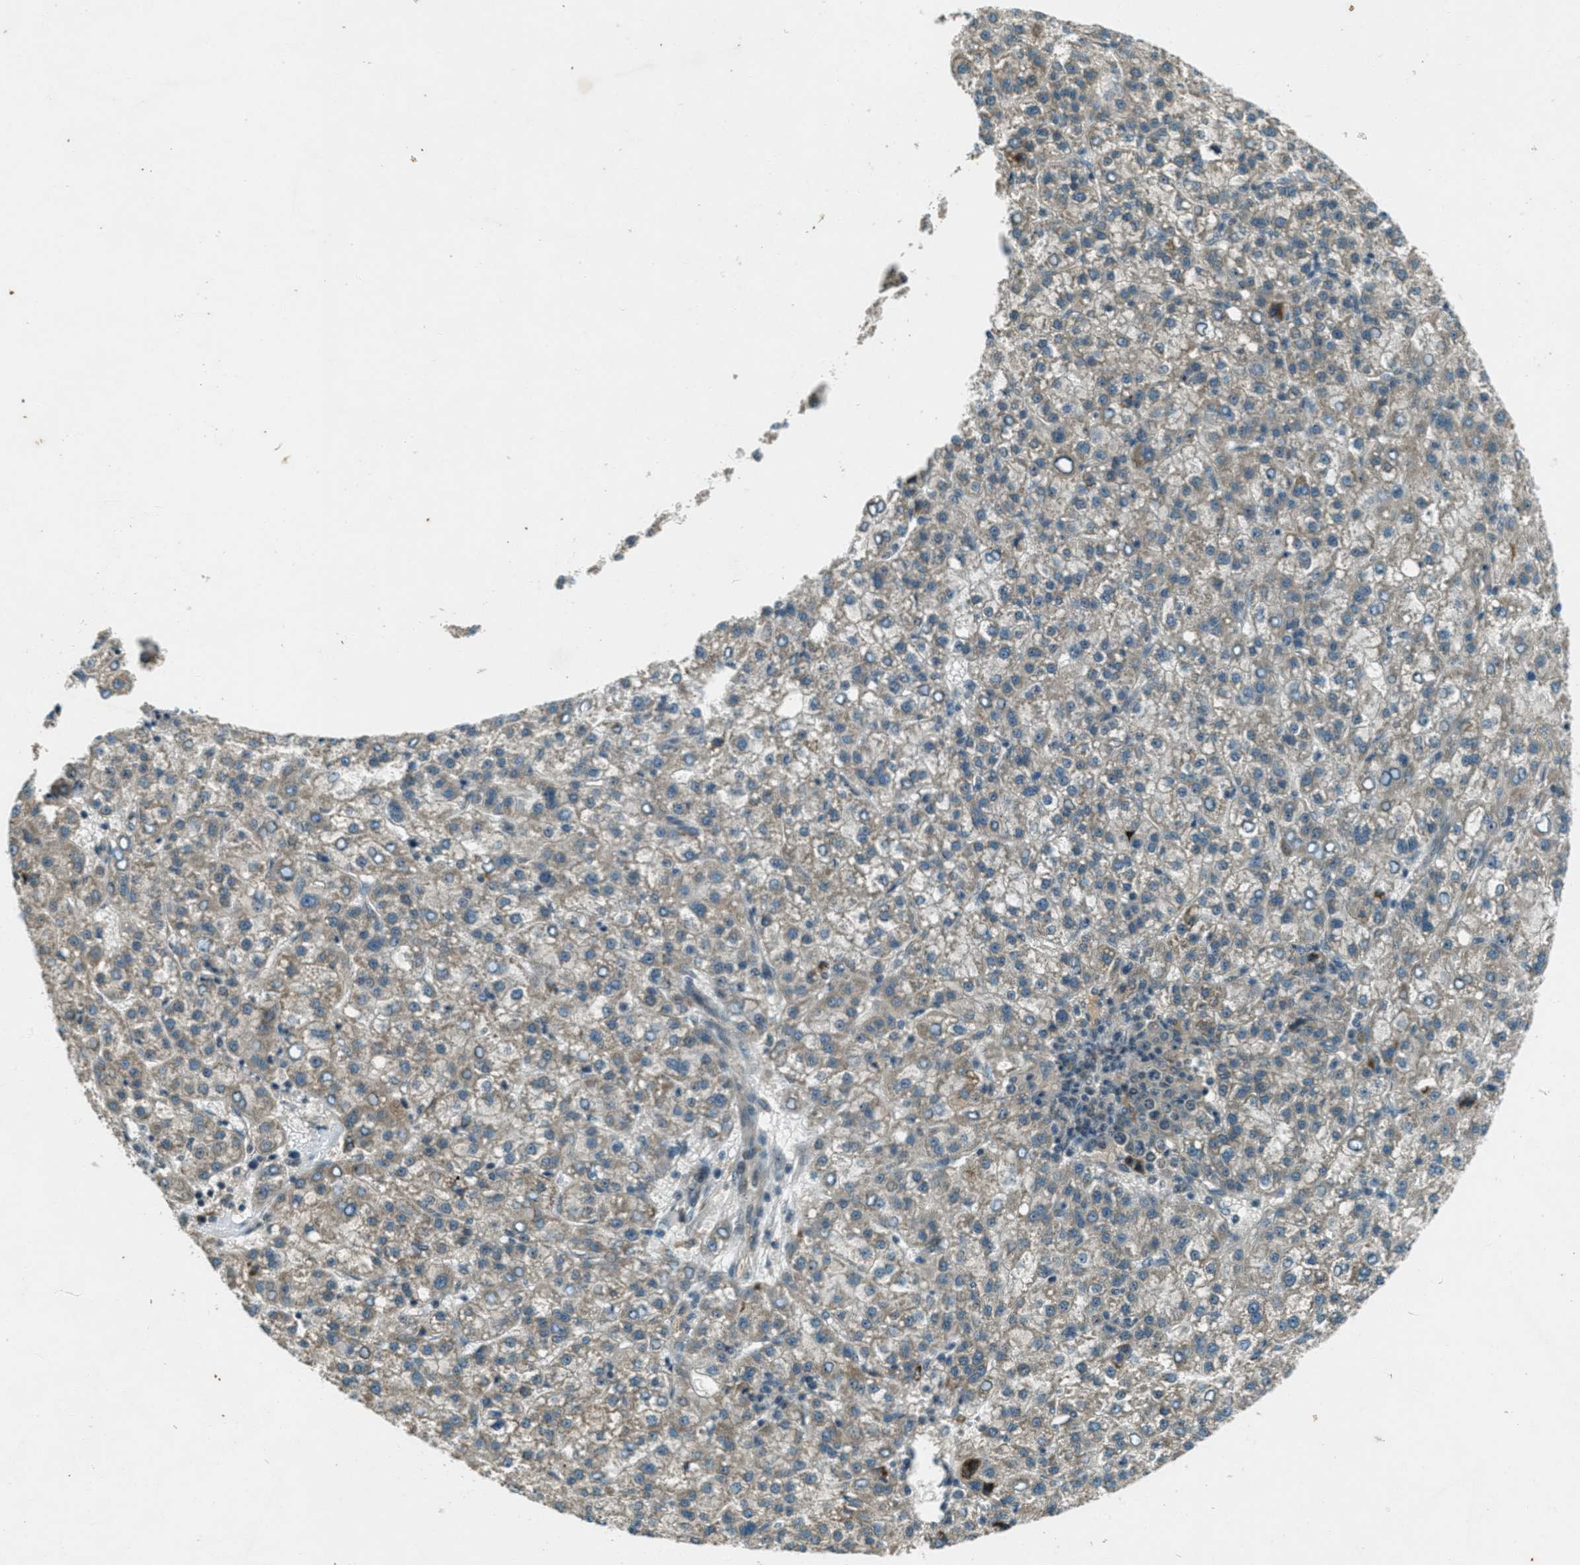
{"staining": {"intensity": "negative", "quantity": "none", "location": "none"}, "tissue": "liver cancer", "cell_type": "Tumor cells", "image_type": "cancer", "snomed": [{"axis": "morphology", "description": "Carcinoma, Hepatocellular, NOS"}, {"axis": "topography", "description": "Liver"}], "caption": "Human liver cancer stained for a protein using immunohistochemistry displays no expression in tumor cells.", "gene": "STK11", "patient": {"sex": "female", "age": 58}}